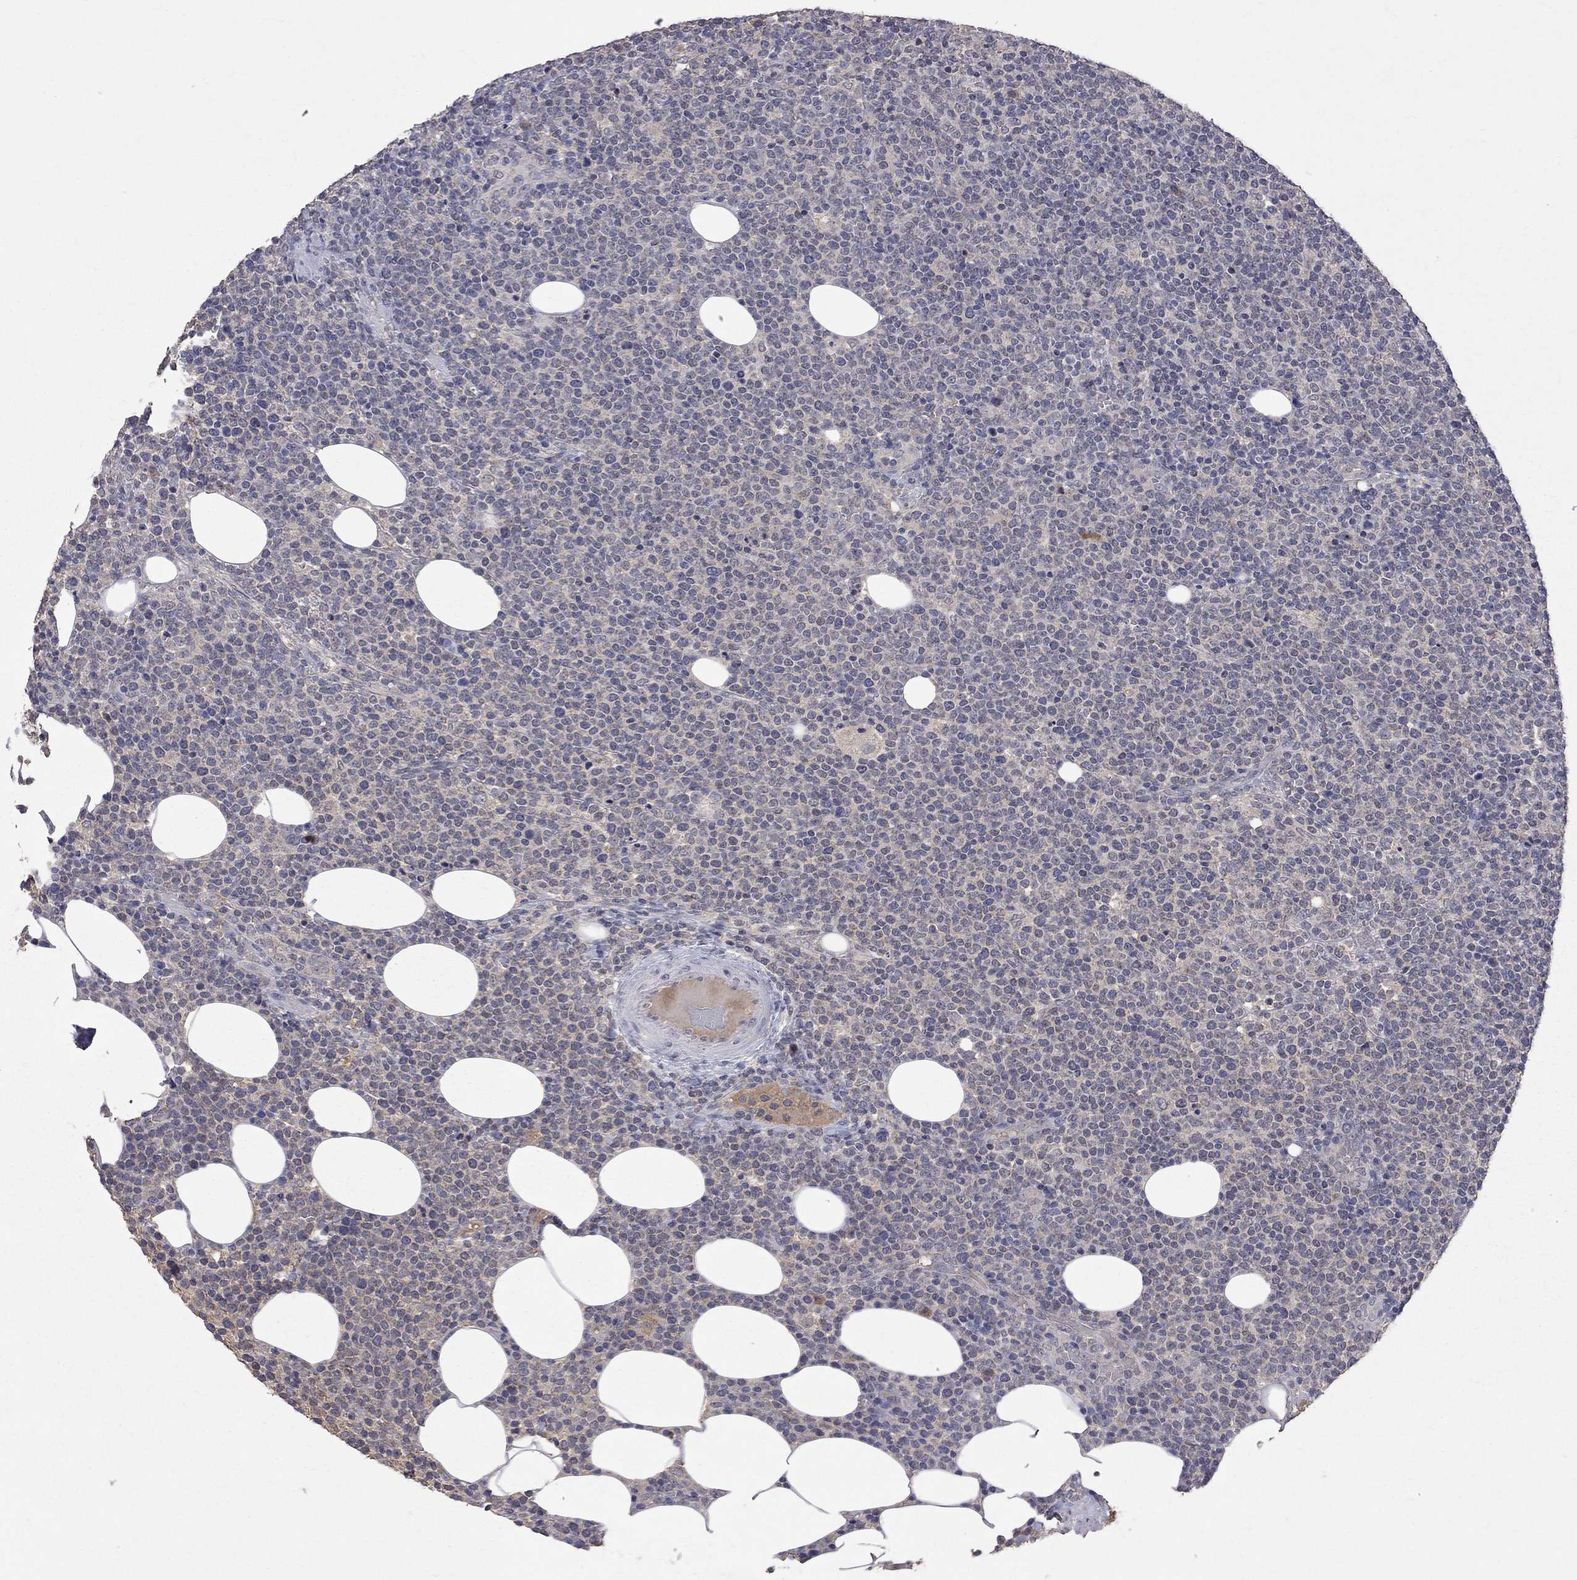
{"staining": {"intensity": "negative", "quantity": "none", "location": "none"}, "tissue": "lymphoma", "cell_type": "Tumor cells", "image_type": "cancer", "snomed": [{"axis": "morphology", "description": "Malignant lymphoma, non-Hodgkin's type, High grade"}, {"axis": "topography", "description": "Lymph node"}], "caption": "An IHC photomicrograph of high-grade malignant lymphoma, non-Hodgkin's type is shown. There is no staining in tumor cells of high-grade malignant lymphoma, non-Hodgkin's type.", "gene": "HTR6", "patient": {"sex": "male", "age": 61}}